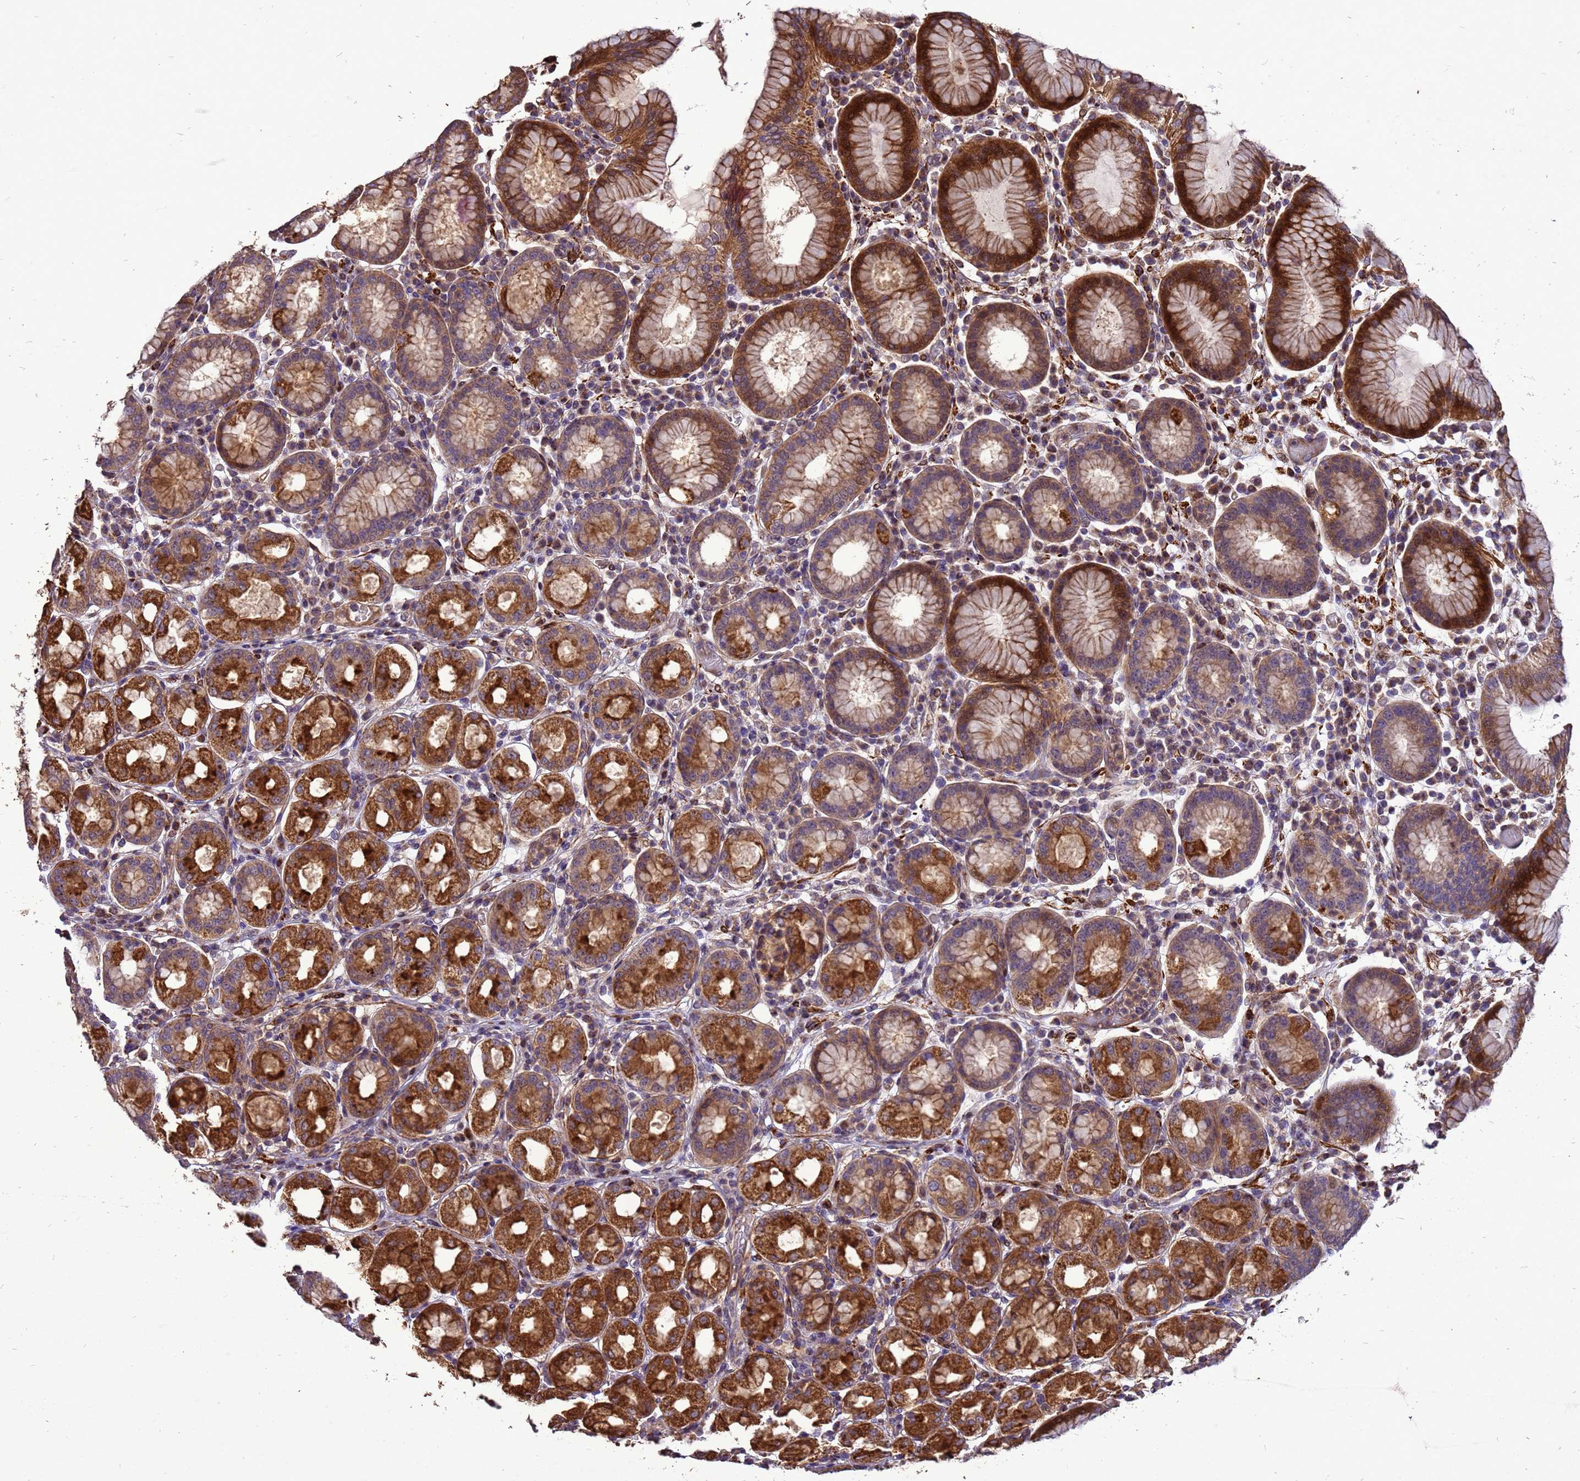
{"staining": {"intensity": "strong", "quantity": "25%-75%", "location": "cytoplasmic/membranous,nuclear"}, "tissue": "stomach", "cell_type": "Glandular cells", "image_type": "normal", "snomed": [{"axis": "morphology", "description": "Normal tissue, NOS"}, {"axis": "topography", "description": "Stomach"}, {"axis": "topography", "description": "Stomach, lower"}], "caption": "High-power microscopy captured an immunohistochemistry image of normal stomach, revealing strong cytoplasmic/membranous,nuclear expression in about 25%-75% of glandular cells.", "gene": "RSPRY1", "patient": {"sex": "female", "age": 56}}